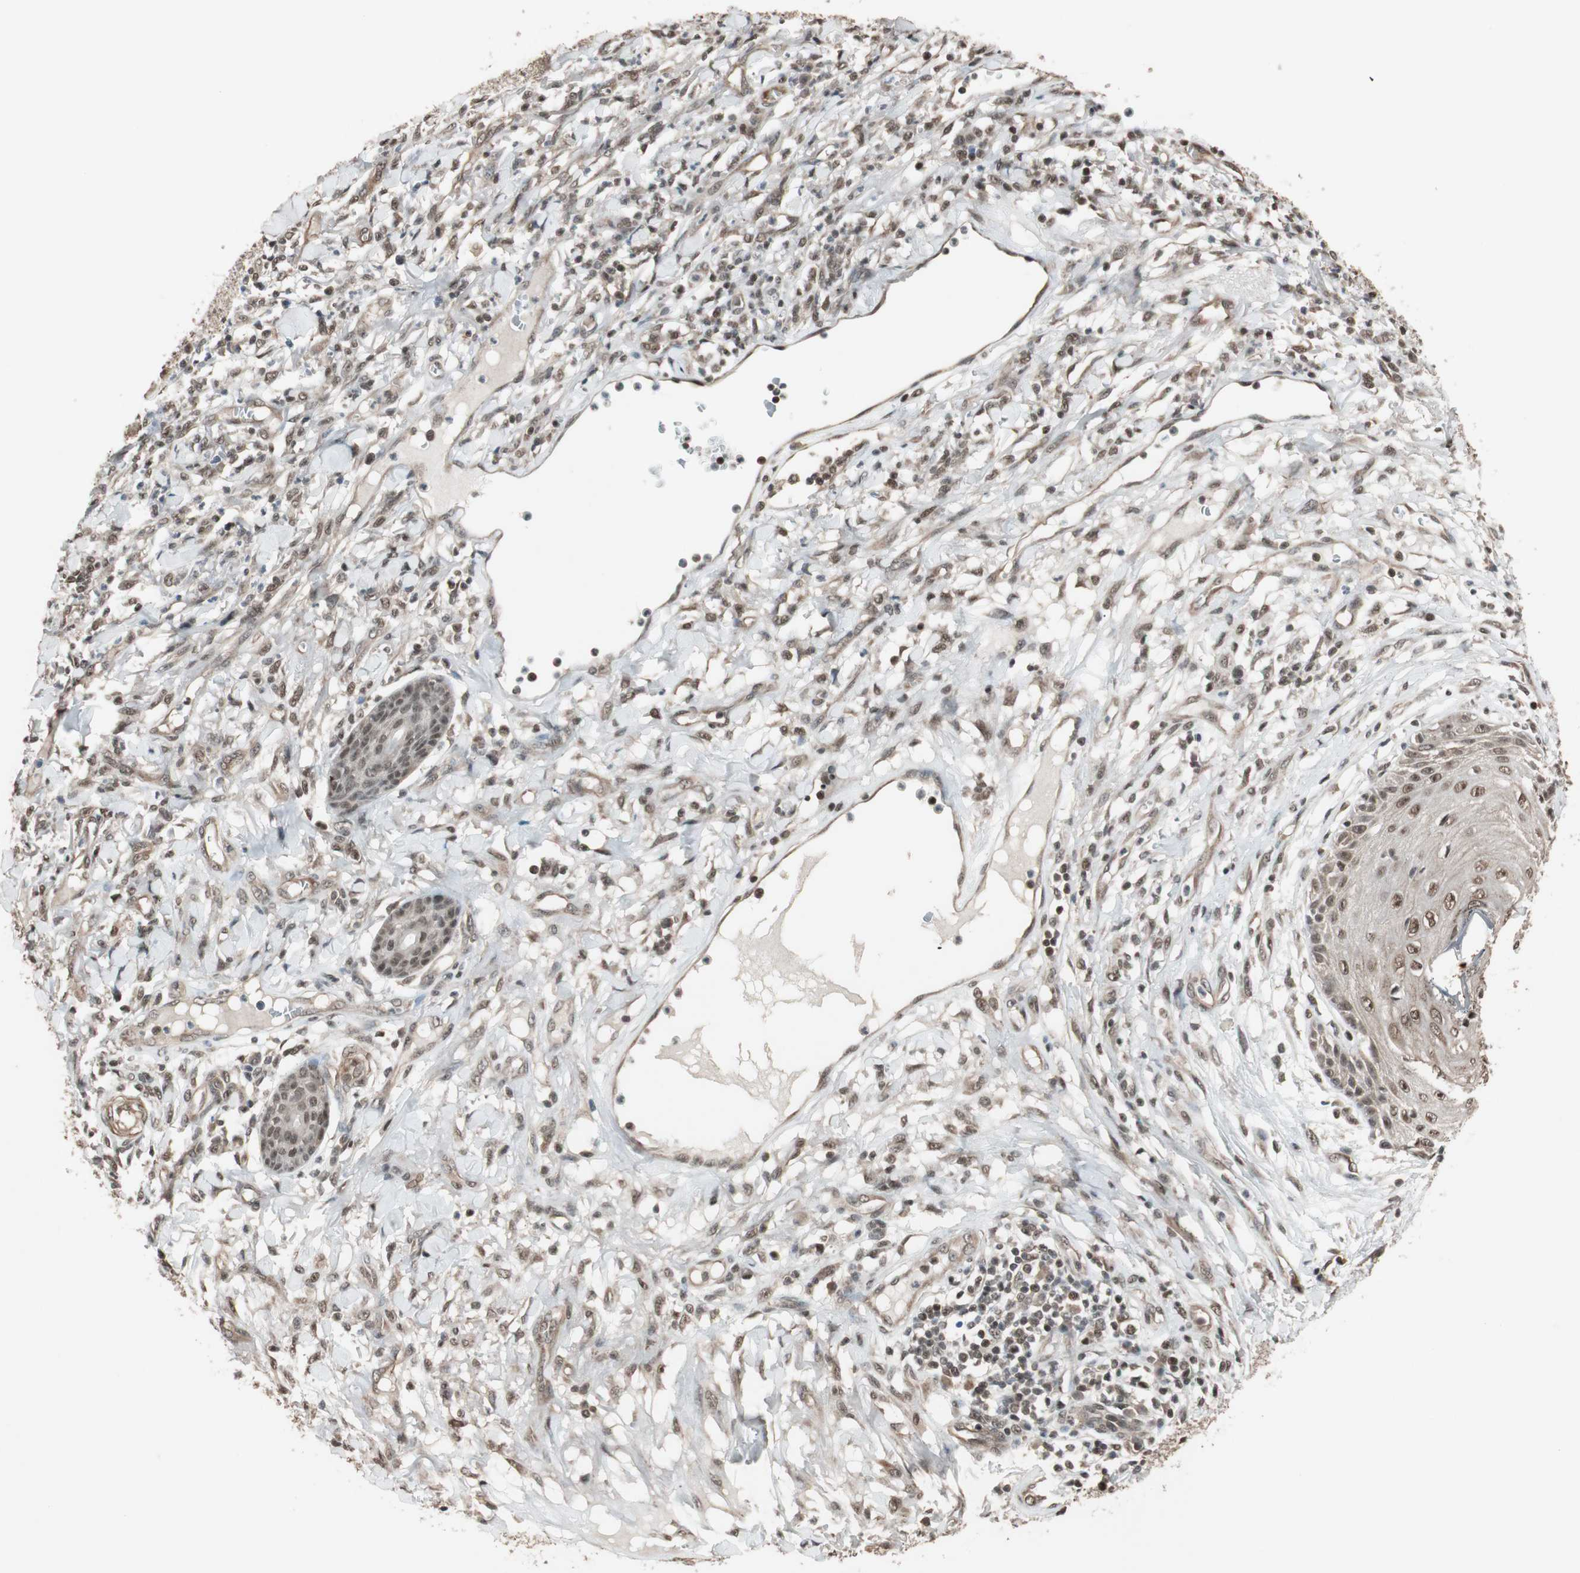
{"staining": {"intensity": "weak", "quantity": "25%-75%", "location": "nuclear"}, "tissue": "skin cancer", "cell_type": "Tumor cells", "image_type": "cancer", "snomed": [{"axis": "morphology", "description": "Squamous cell carcinoma, NOS"}, {"axis": "topography", "description": "Skin"}], "caption": "Human skin cancer (squamous cell carcinoma) stained with a brown dye reveals weak nuclear positive expression in about 25%-75% of tumor cells.", "gene": "DRAP1", "patient": {"sex": "female", "age": 78}}